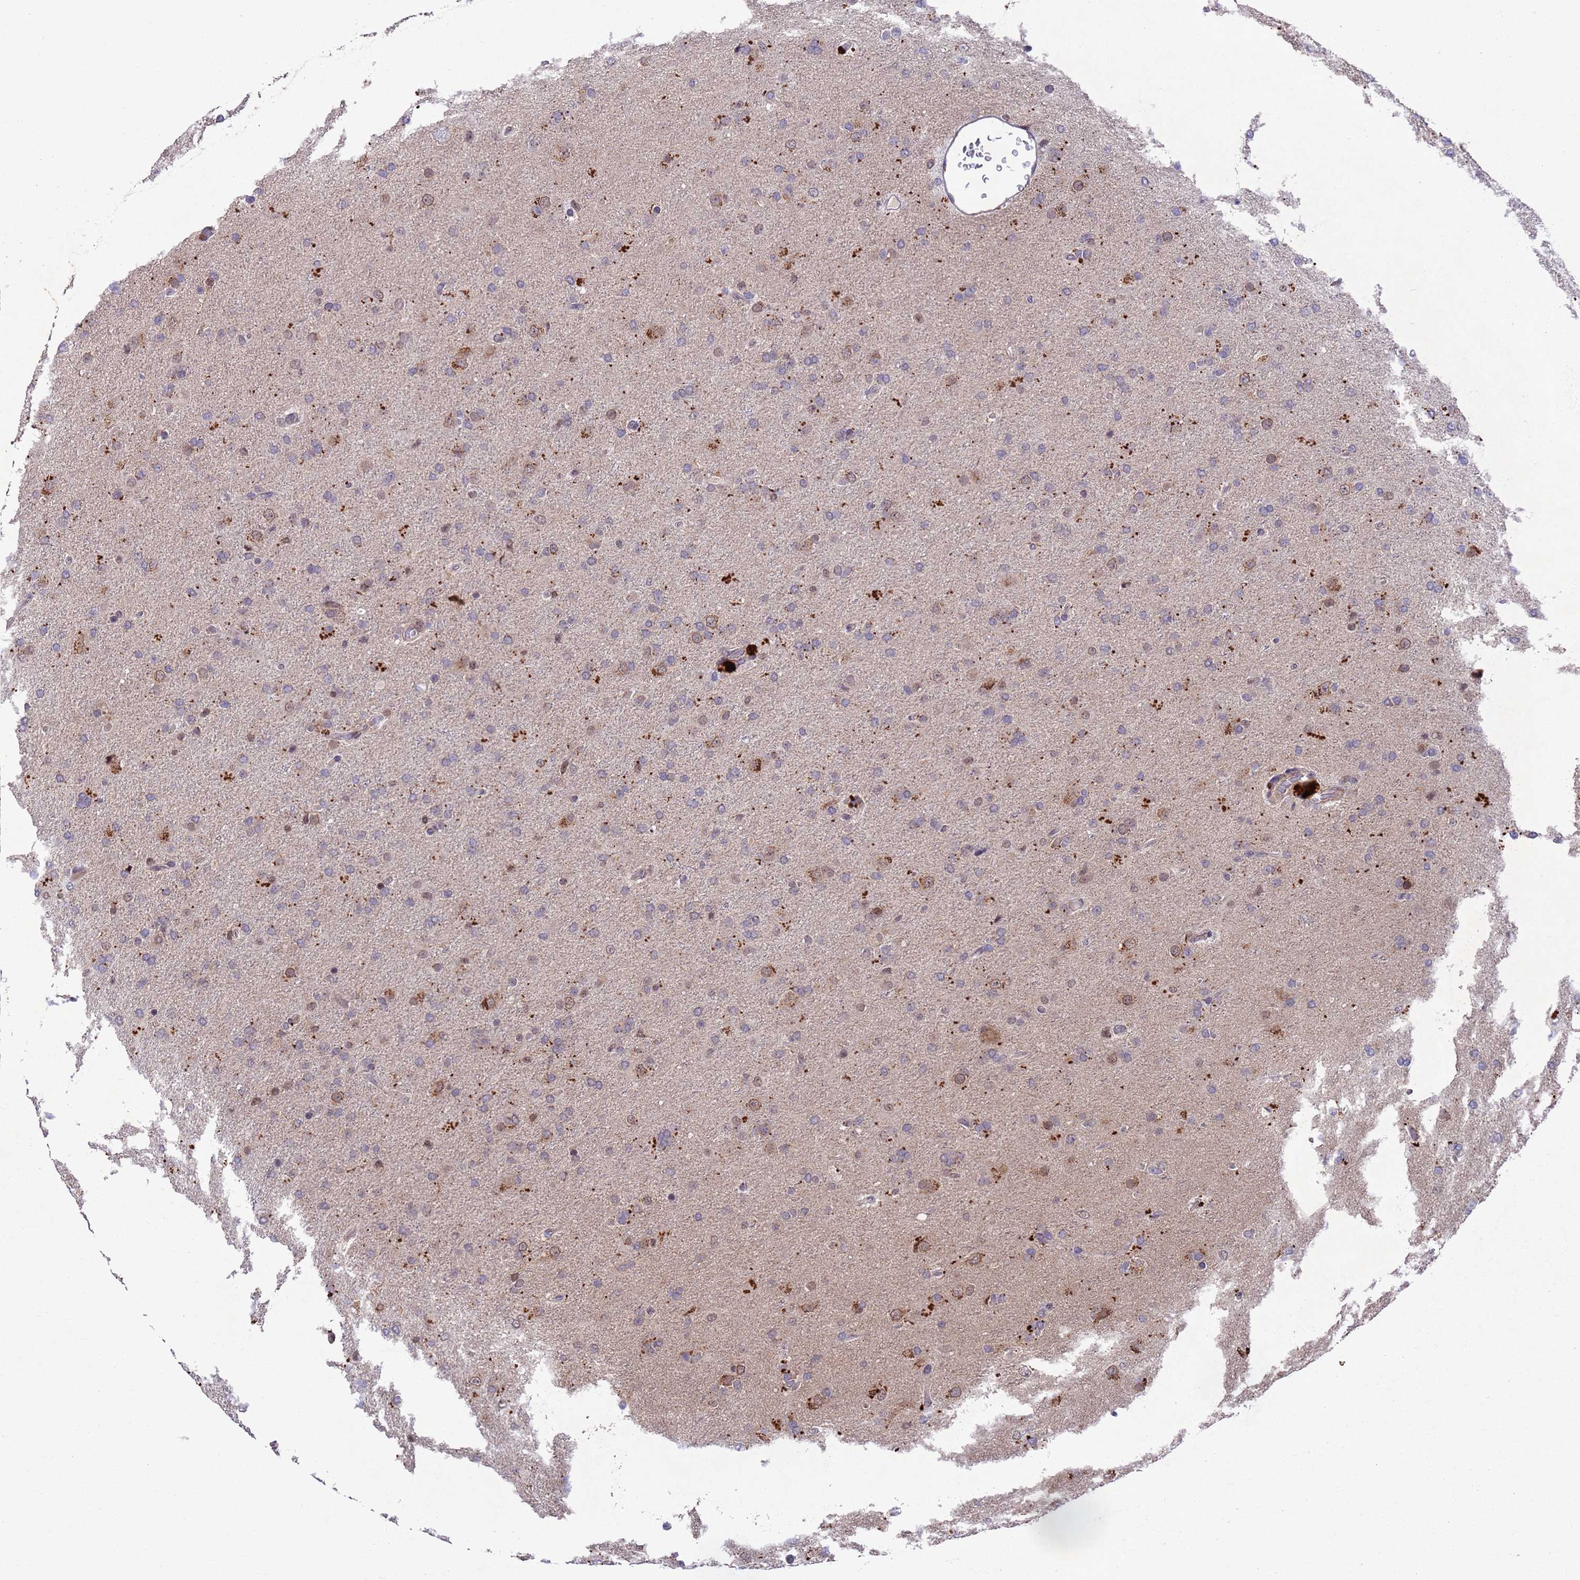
{"staining": {"intensity": "weak", "quantity": "<25%", "location": "cytoplasmic/membranous"}, "tissue": "glioma", "cell_type": "Tumor cells", "image_type": "cancer", "snomed": [{"axis": "morphology", "description": "Glioma, malignant, Low grade"}, {"axis": "topography", "description": "Brain"}], "caption": "Micrograph shows no protein positivity in tumor cells of malignant glioma (low-grade) tissue.", "gene": "TBK1", "patient": {"sex": "male", "age": 65}}